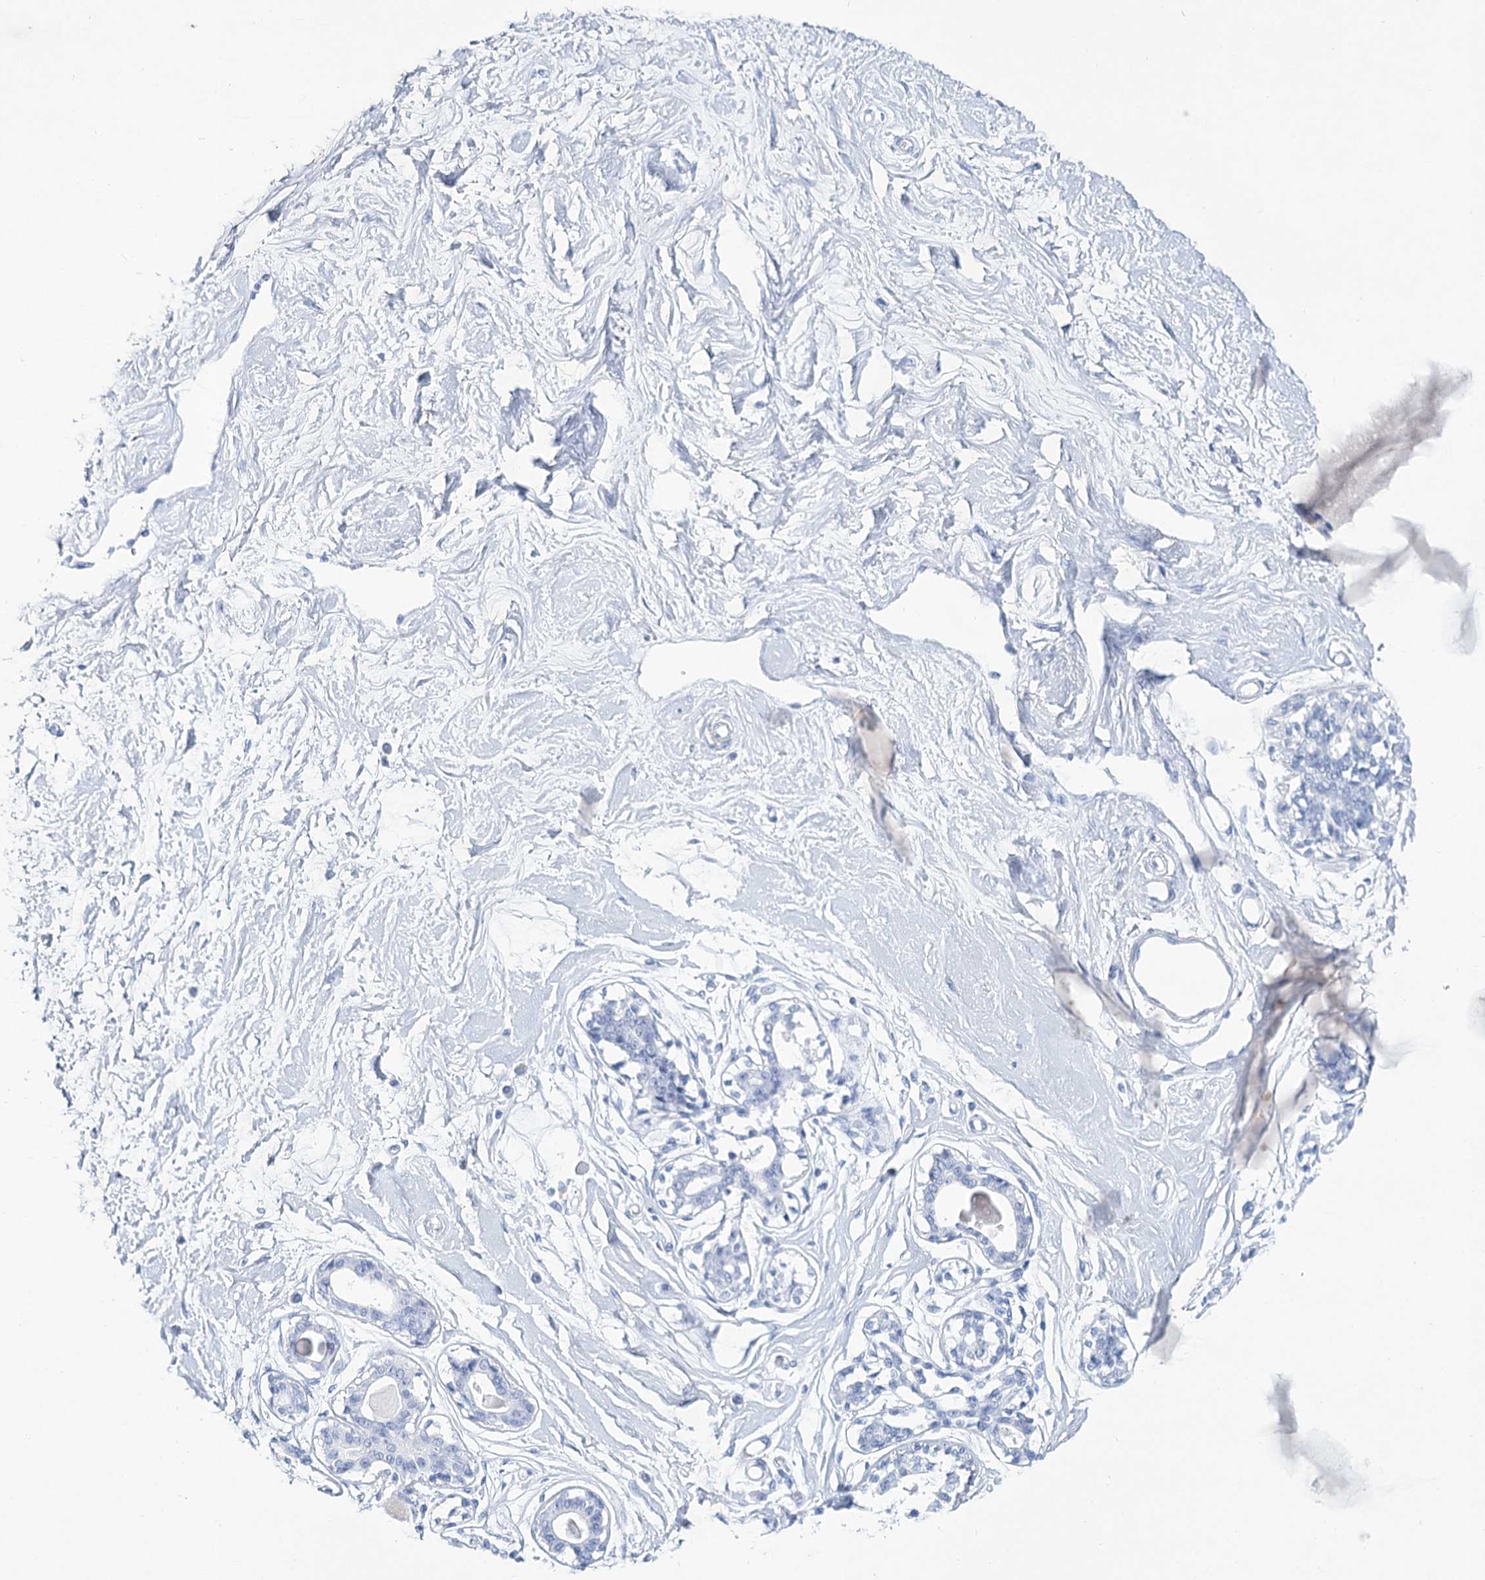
{"staining": {"intensity": "negative", "quantity": "none", "location": "none"}, "tissue": "breast", "cell_type": "Adipocytes", "image_type": "normal", "snomed": [{"axis": "morphology", "description": "Normal tissue, NOS"}, {"axis": "topography", "description": "Breast"}], "caption": "Adipocytes are negative for brown protein staining in normal breast. Brightfield microscopy of immunohistochemistry stained with DAB (brown) and hematoxylin (blue), captured at high magnification.", "gene": "RNF186", "patient": {"sex": "female", "age": 45}}